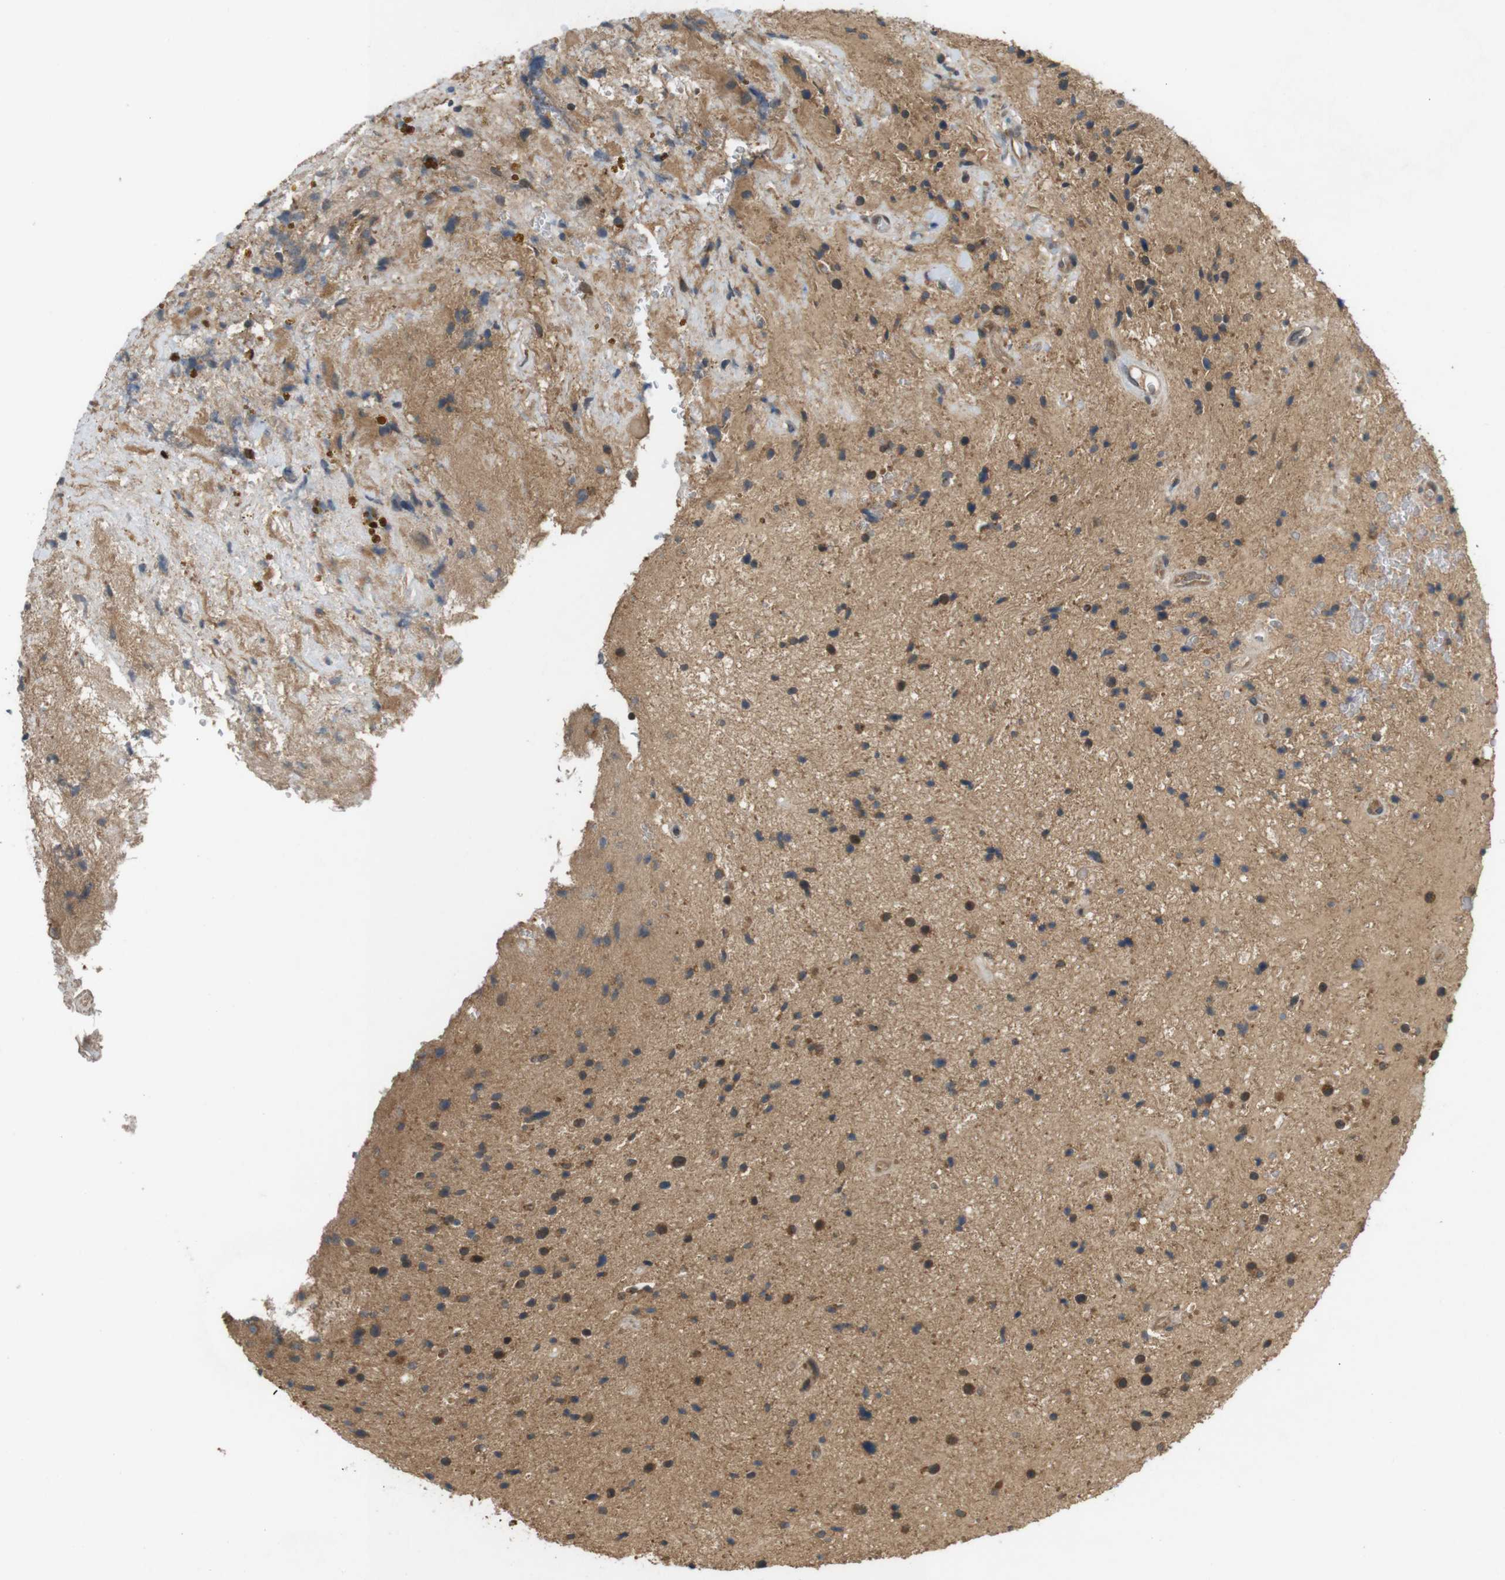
{"staining": {"intensity": "moderate", "quantity": ">75%", "location": "cytoplasmic/membranous"}, "tissue": "glioma", "cell_type": "Tumor cells", "image_type": "cancer", "snomed": [{"axis": "morphology", "description": "Glioma, malignant, High grade"}, {"axis": "topography", "description": "Brain"}], "caption": "A micrograph of human high-grade glioma (malignant) stained for a protein shows moderate cytoplasmic/membranous brown staining in tumor cells.", "gene": "NFKBIE", "patient": {"sex": "male", "age": 33}}